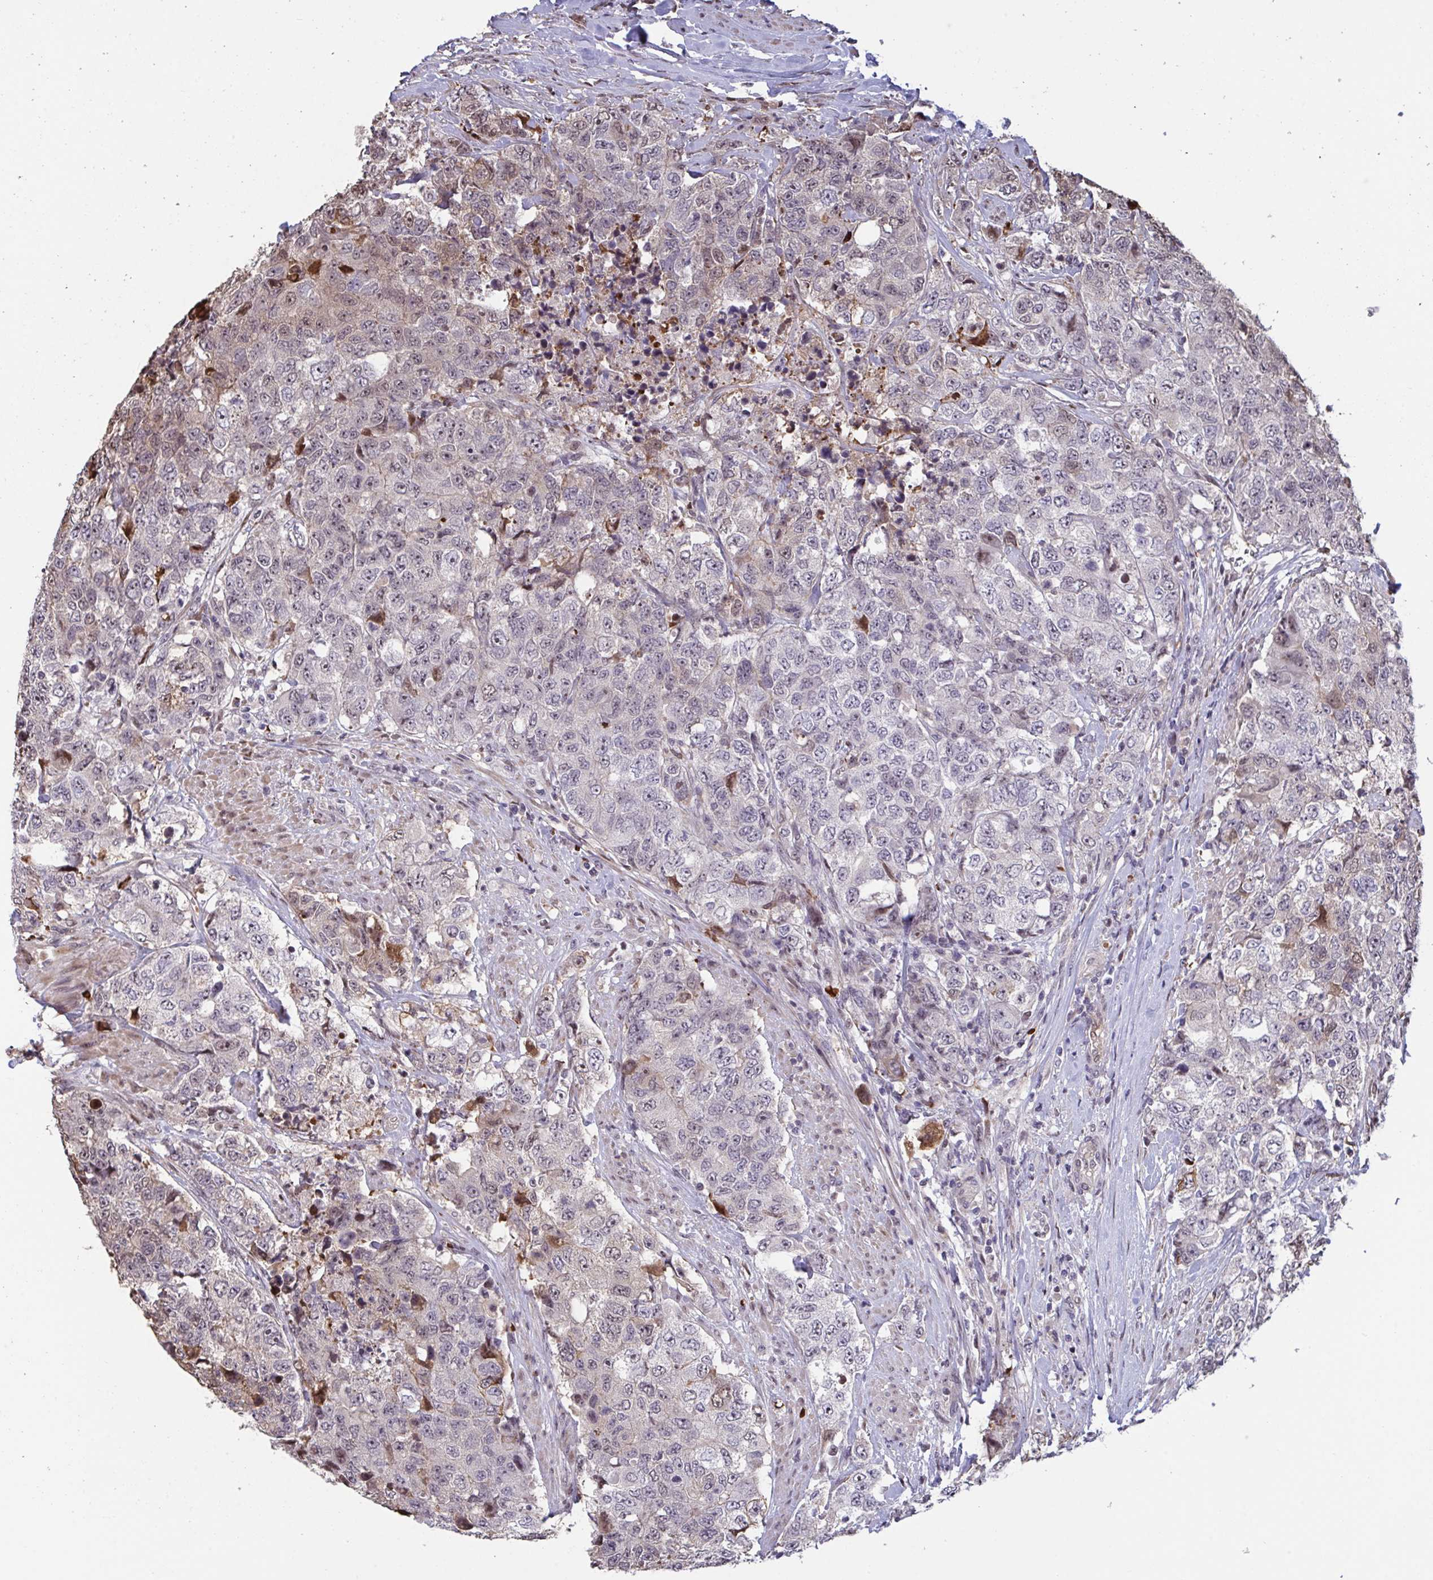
{"staining": {"intensity": "moderate", "quantity": "<25%", "location": "cytoplasmic/membranous,nuclear"}, "tissue": "urothelial cancer", "cell_type": "Tumor cells", "image_type": "cancer", "snomed": [{"axis": "morphology", "description": "Urothelial carcinoma, High grade"}, {"axis": "topography", "description": "Urinary bladder"}], "caption": "This is an image of immunohistochemistry staining of urothelial carcinoma (high-grade), which shows moderate expression in the cytoplasmic/membranous and nuclear of tumor cells.", "gene": "PELI2", "patient": {"sex": "female", "age": 78}}